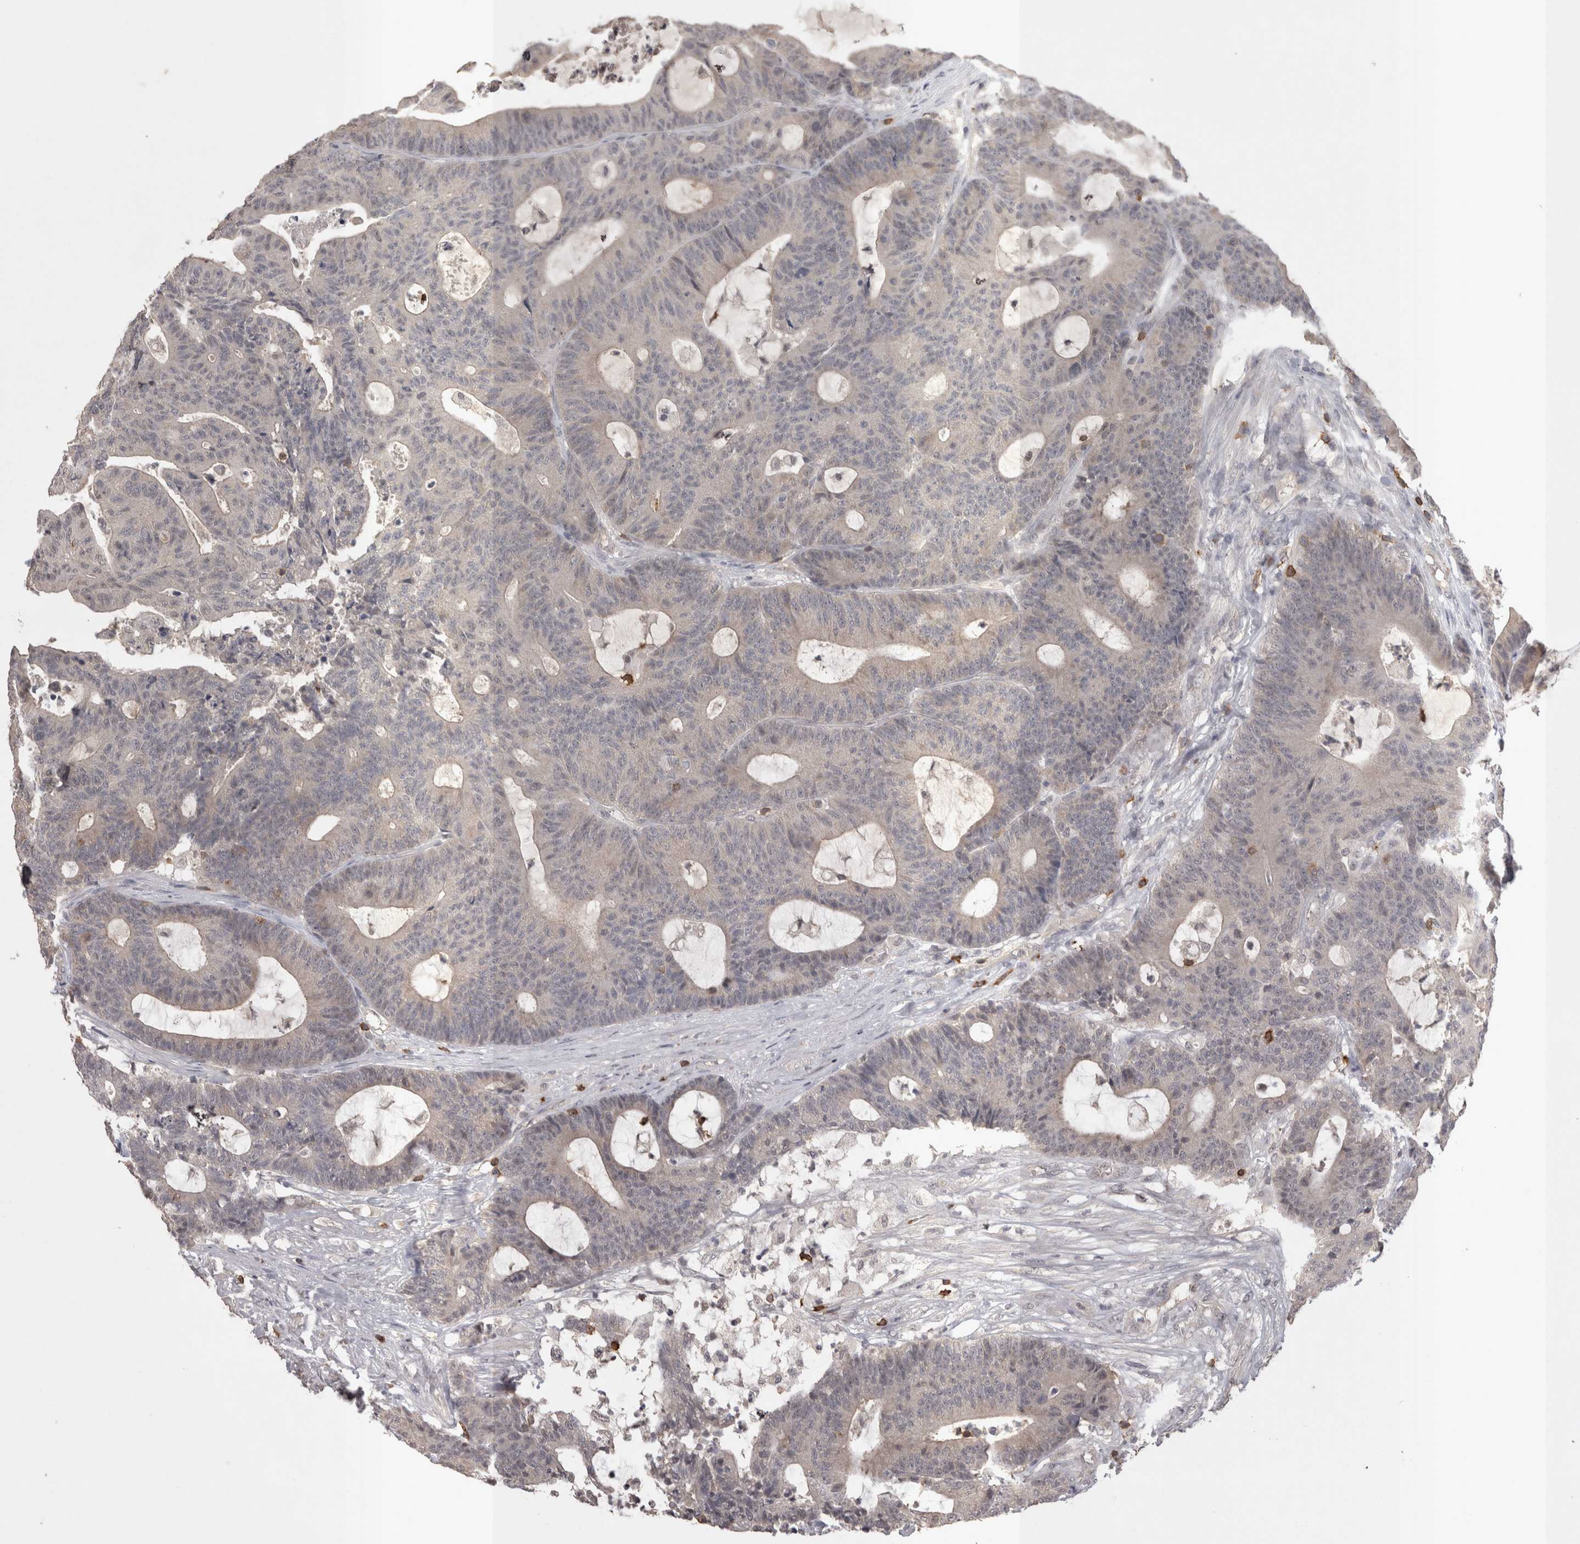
{"staining": {"intensity": "weak", "quantity": "<25%", "location": "cytoplasmic/membranous"}, "tissue": "colorectal cancer", "cell_type": "Tumor cells", "image_type": "cancer", "snomed": [{"axis": "morphology", "description": "Adenocarcinoma, NOS"}, {"axis": "topography", "description": "Colon"}], "caption": "A micrograph of adenocarcinoma (colorectal) stained for a protein reveals no brown staining in tumor cells. Brightfield microscopy of immunohistochemistry (IHC) stained with DAB (brown) and hematoxylin (blue), captured at high magnification.", "gene": "SKAP1", "patient": {"sex": "female", "age": 84}}